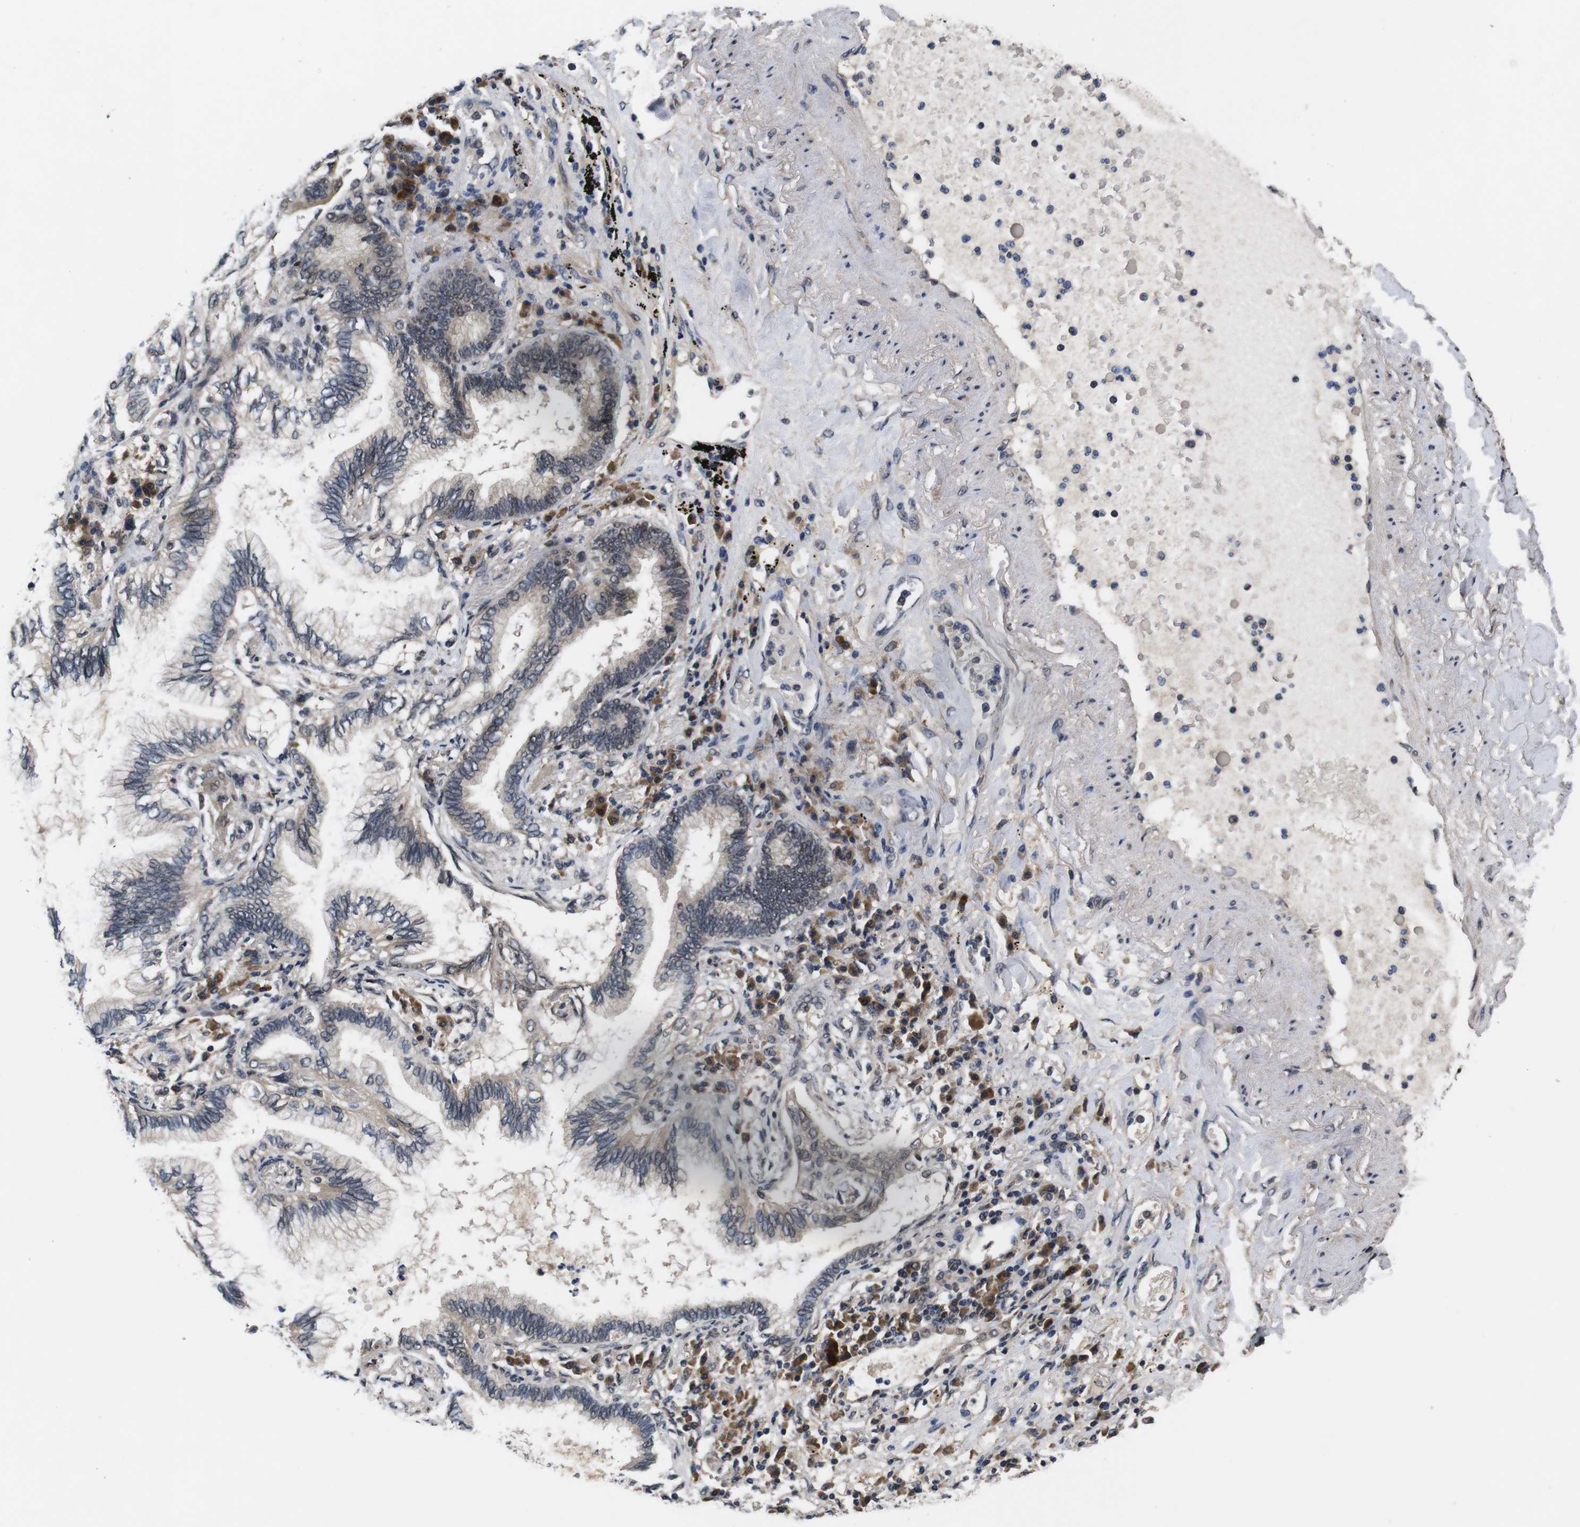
{"staining": {"intensity": "weak", "quantity": "<25%", "location": "cytoplasmic/membranous"}, "tissue": "lung cancer", "cell_type": "Tumor cells", "image_type": "cancer", "snomed": [{"axis": "morphology", "description": "Normal tissue, NOS"}, {"axis": "morphology", "description": "Adenocarcinoma, NOS"}, {"axis": "topography", "description": "Bronchus"}, {"axis": "topography", "description": "Lung"}], "caption": "Lung adenocarcinoma was stained to show a protein in brown. There is no significant positivity in tumor cells.", "gene": "ZBTB46", "patient": {"sex": "female", "age": 70}}